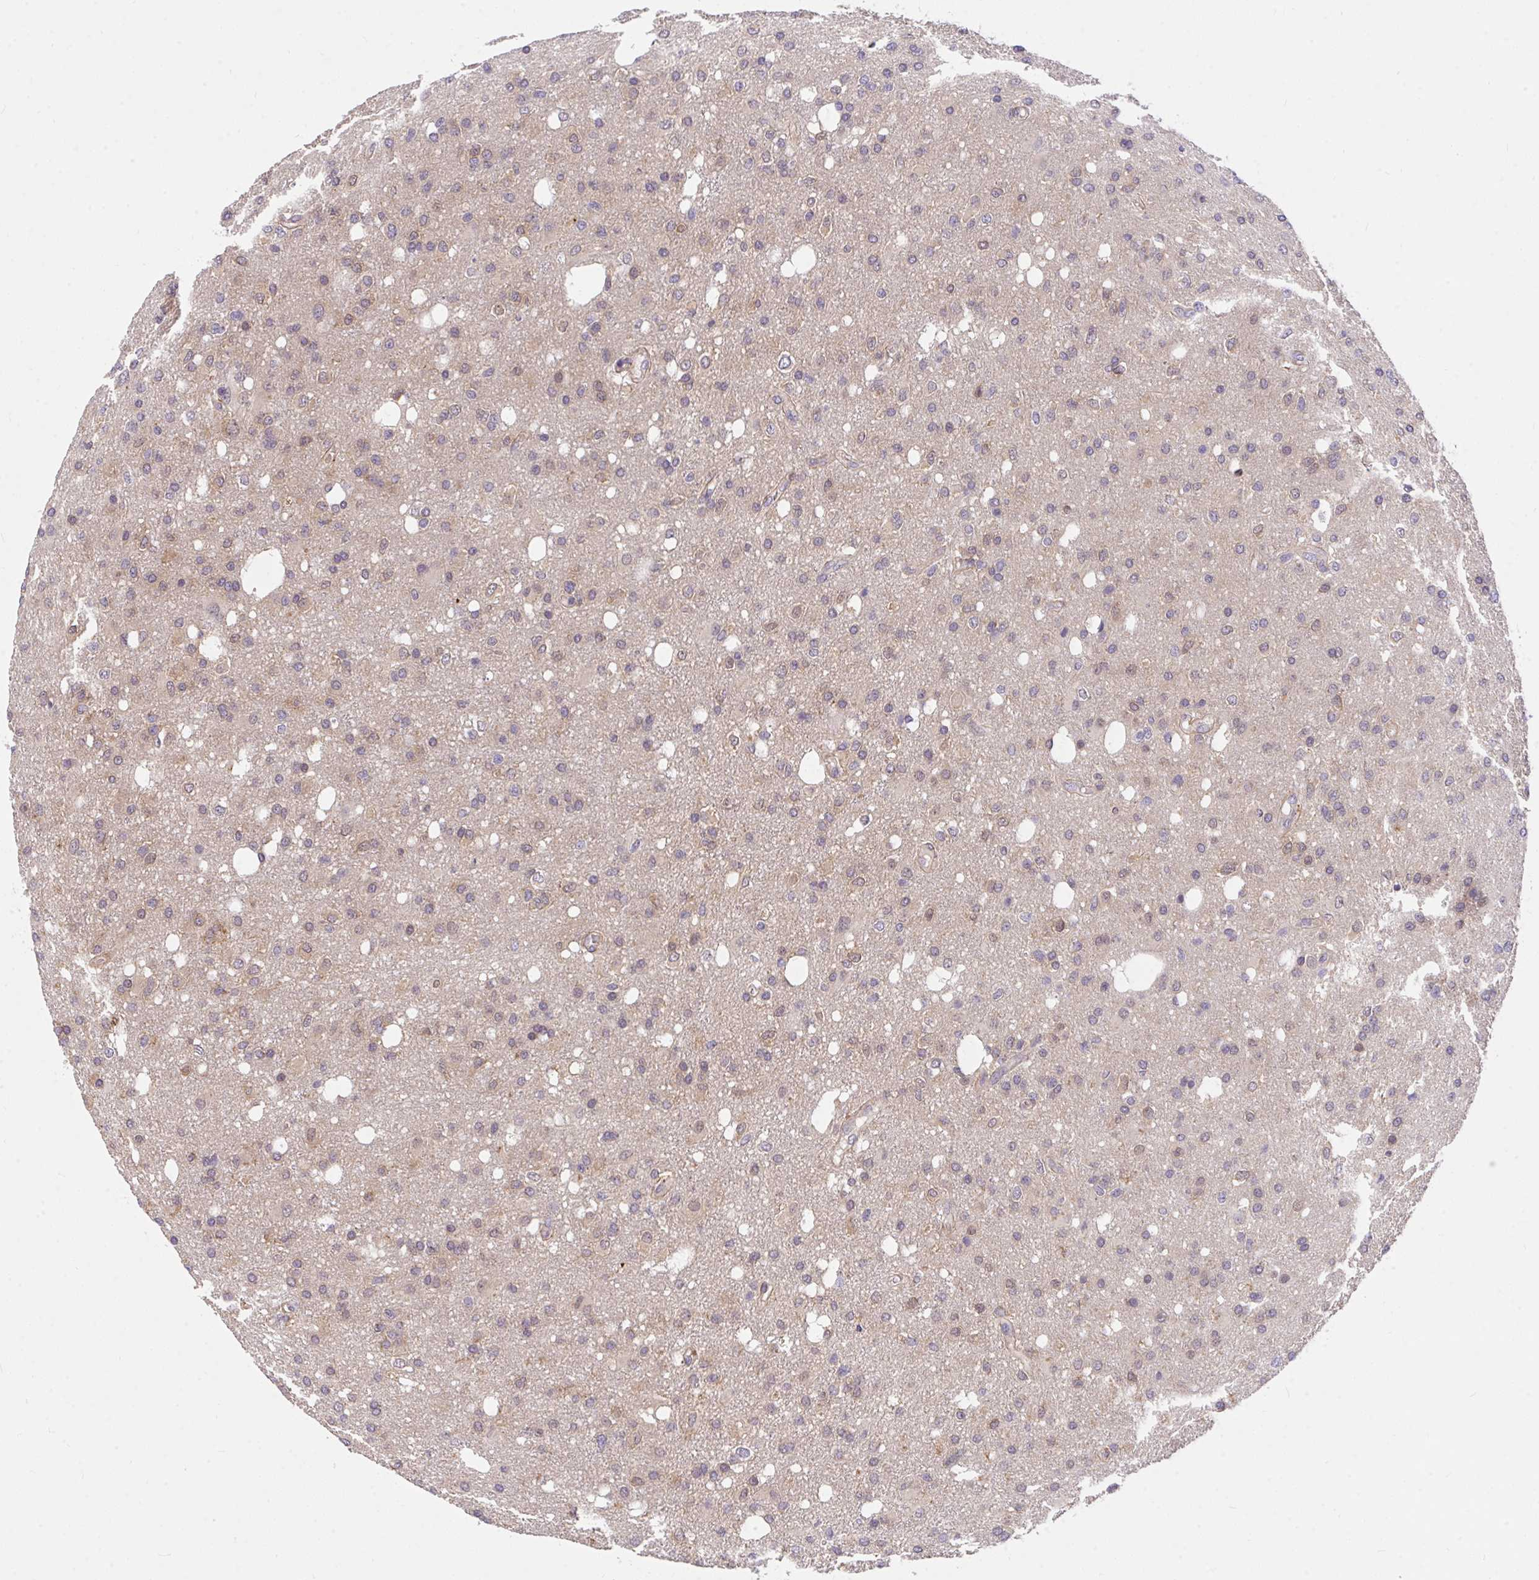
{"staining": {"intensity": "weak", "quantity": "25%-75%", "location": "cytoplasmic/membranous"}, "tissue": "glioma", "cell_type": "Tumor cells", "image_type": "cancer", "snomed": [{"axis": "morphology", "description": "Glioma, malignant, Low grade"}, {"axis": "topography", "description": "Brain"}], "caption": "This is a photomicrograph of immunohistochemistry (IHC) staining of glioma, which shows weak positivity in the cytoplasmic/membranous of tumor cells.", "gene": "TLN2", "patient": {"sex": "female", "age": 58}}